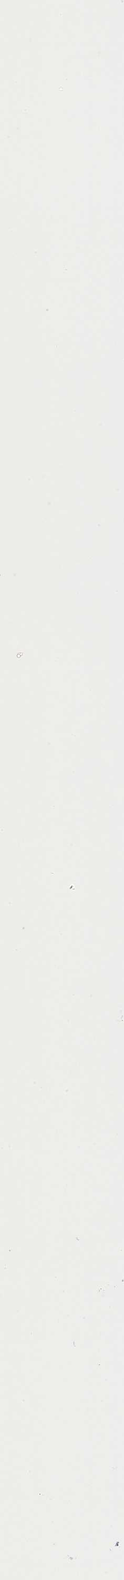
{"staining": {"intensity": "weak", "quantity": "<25%", "location": "cytoplasmic/membranous,nuclear"}, "tissue": "colorectal cancer", "cell_type": "Tumor cells", "image_type": "cancer", "snomed": [{"axis": "morphology", "description": "Adenocarcinoma, NOS"}, {"axis": "topography", "description": "Colon"}], "caption": "IHC histopathology image of neoplastic tissue: colorectal adenocarcinoma stained with DAB (3,3'-diaminobenzidine) exhibits no significant protein expression in tumor cells.", "gene": "ENKD1", "patient": {"sex": "male", "age": 51}}